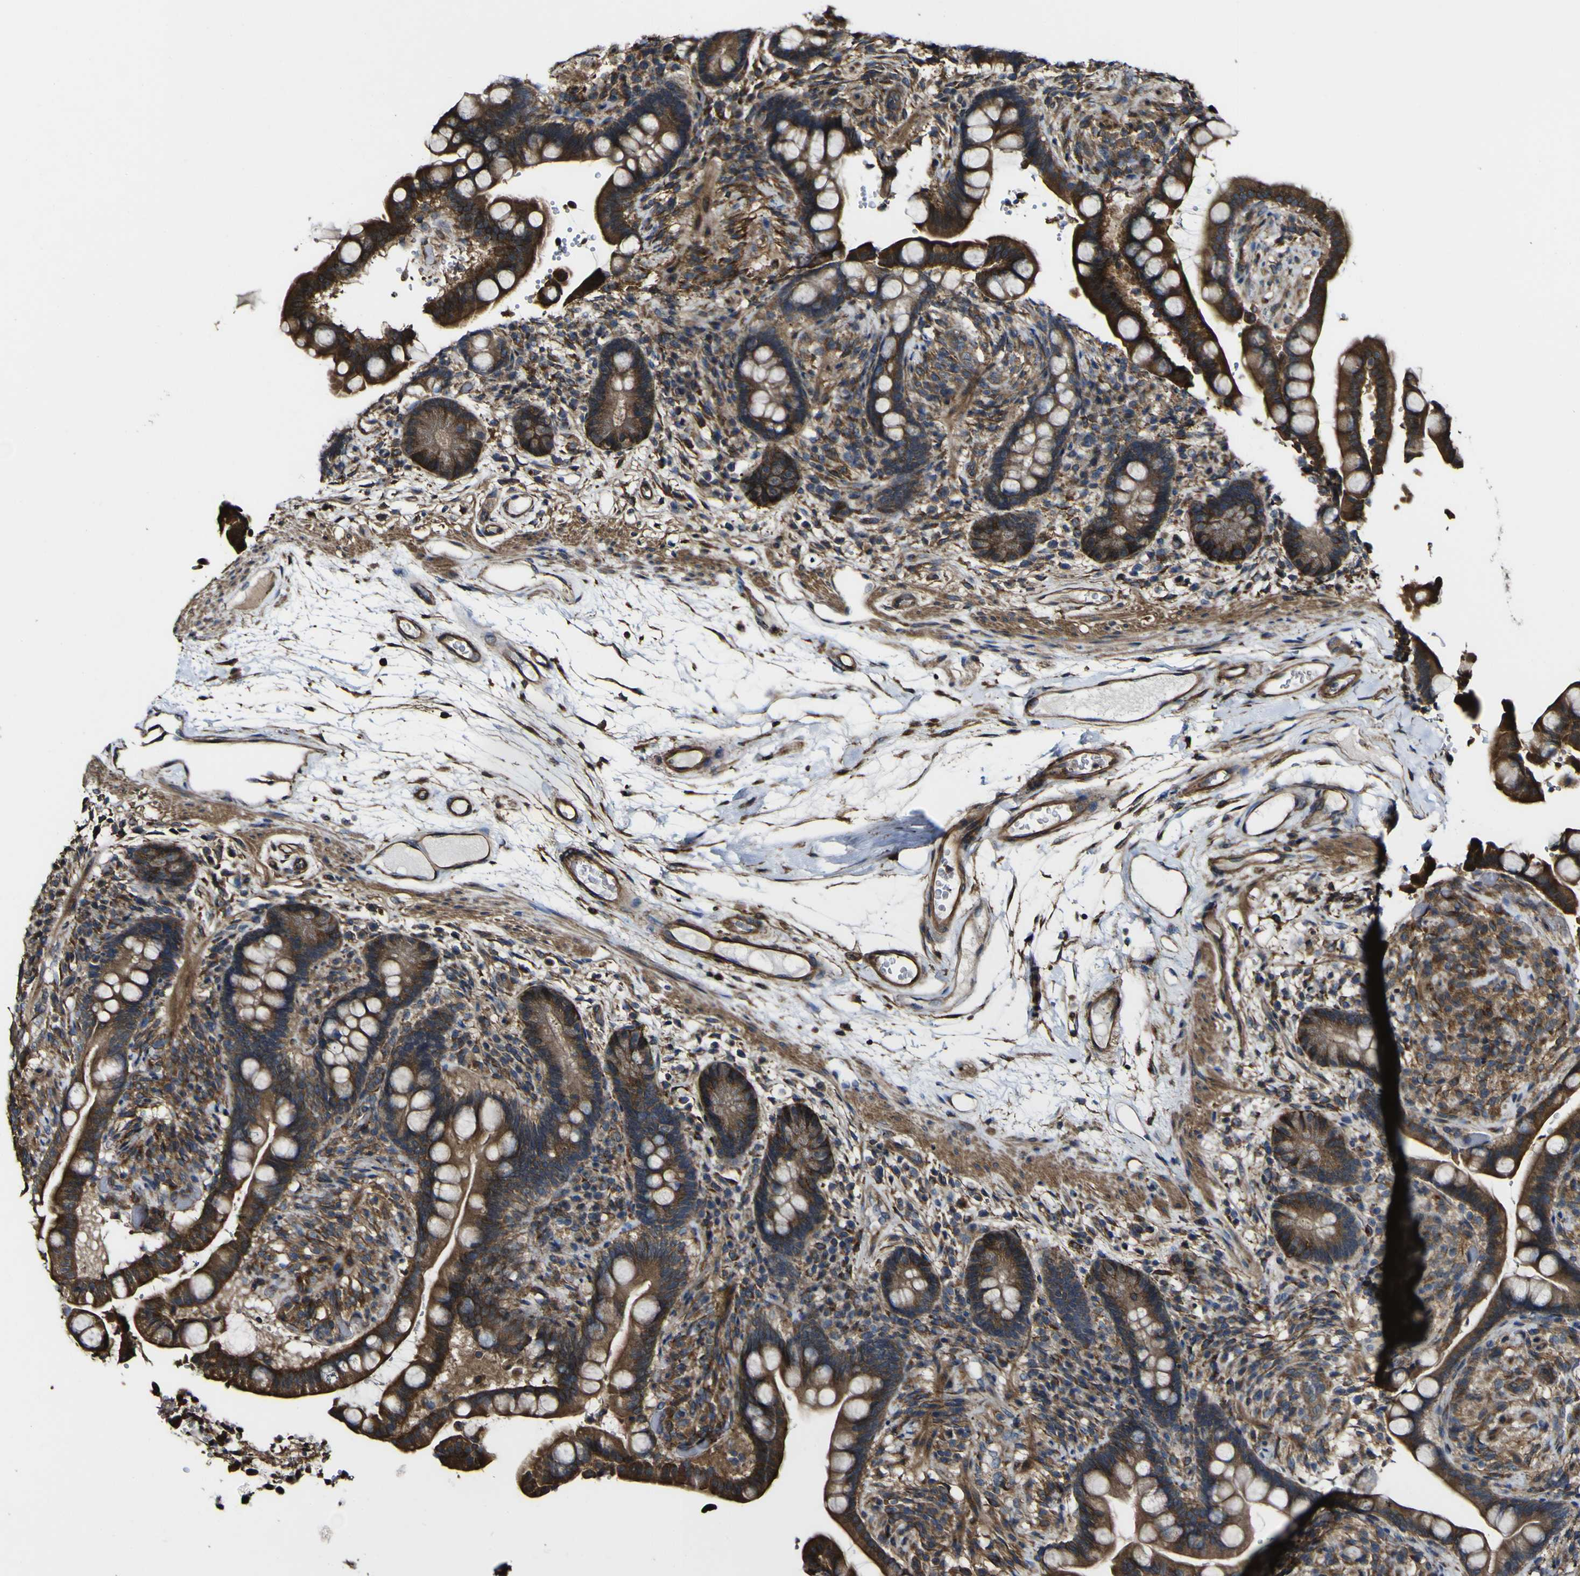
{"staining": {"intensity": "moderate", "quantity": ">75%", "location": "cytoplasmic/membranous"}, "tissue": "colon", "cell_type": "Endothelial cells", "image_type": "normal", "snomed": [{"axis": "morphology", "description": "Normal tissue, NOS"}, {"axis": "topography", "description": "Colon"}], "caption": "Colon stained for a protein displays moderate cytoplasmic/membranous positivity in endothelial cells. The staining is performed using DAB (3,3'-diaminobenzidine) brown chromogen to label protein expression. The nuclei are counter-stained blue using hematoxylin.", "gene": "NAALADL2", "patient": {"sex": "male", "age": 73}}